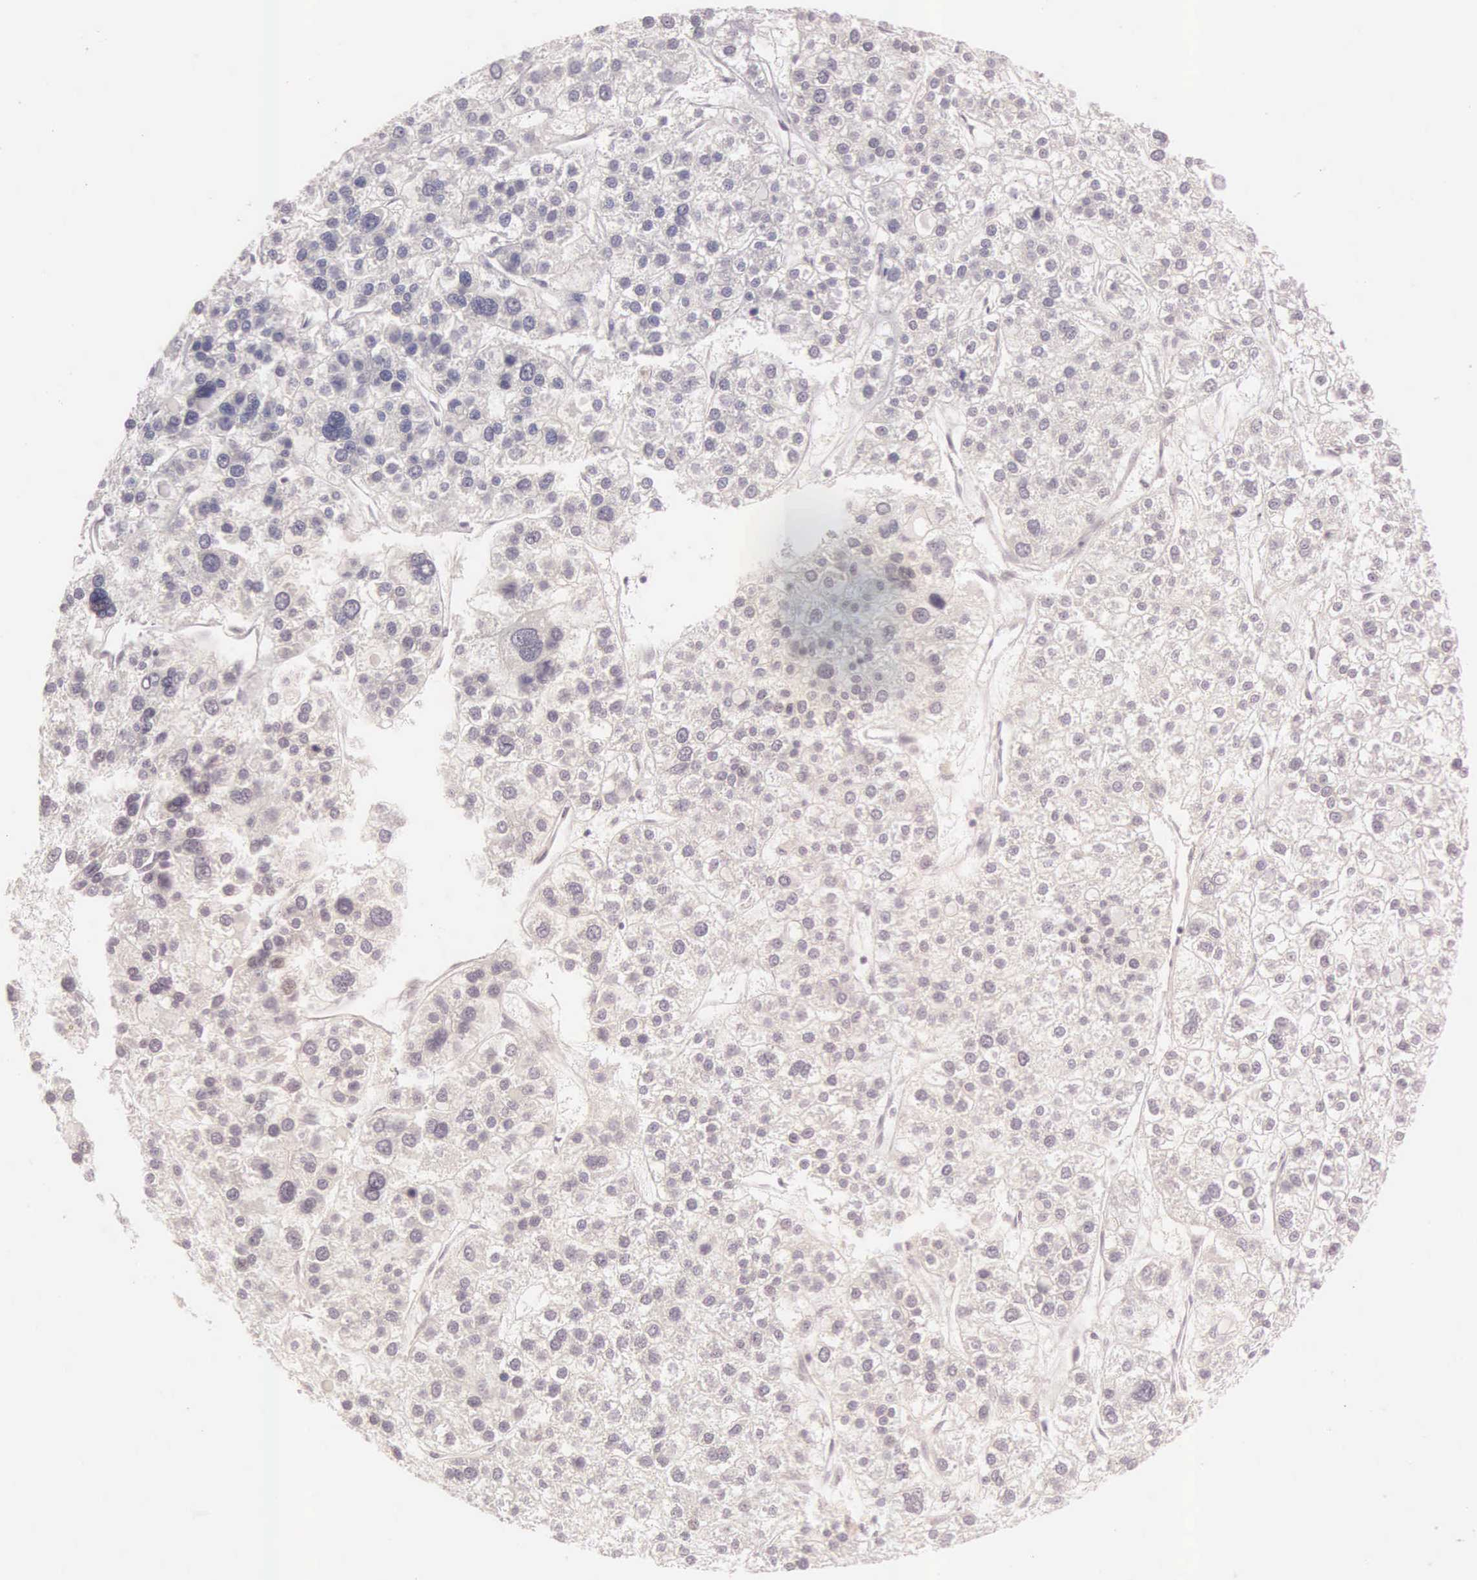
{"staining": {"intensity": "weak", "quantity": ">75%", "location": "cytoplasmic/membranous"}, "tissue": "liver cancer", "cell_type": "Tumor cells", "image_type": "cancer", "snomed": [{"axis": "morphology", "description": "Carcinoma, Hepatocellular, NOS"}, {"axis": "topography", "description": "Liver"}], "caption": "The immunohistochemical stain labels weak cytoplasmic/membranous expression in tumor cells of liver cancer tissue.", "gene": "CEP170B", "patient": {"sex": "female", "age": 85}}